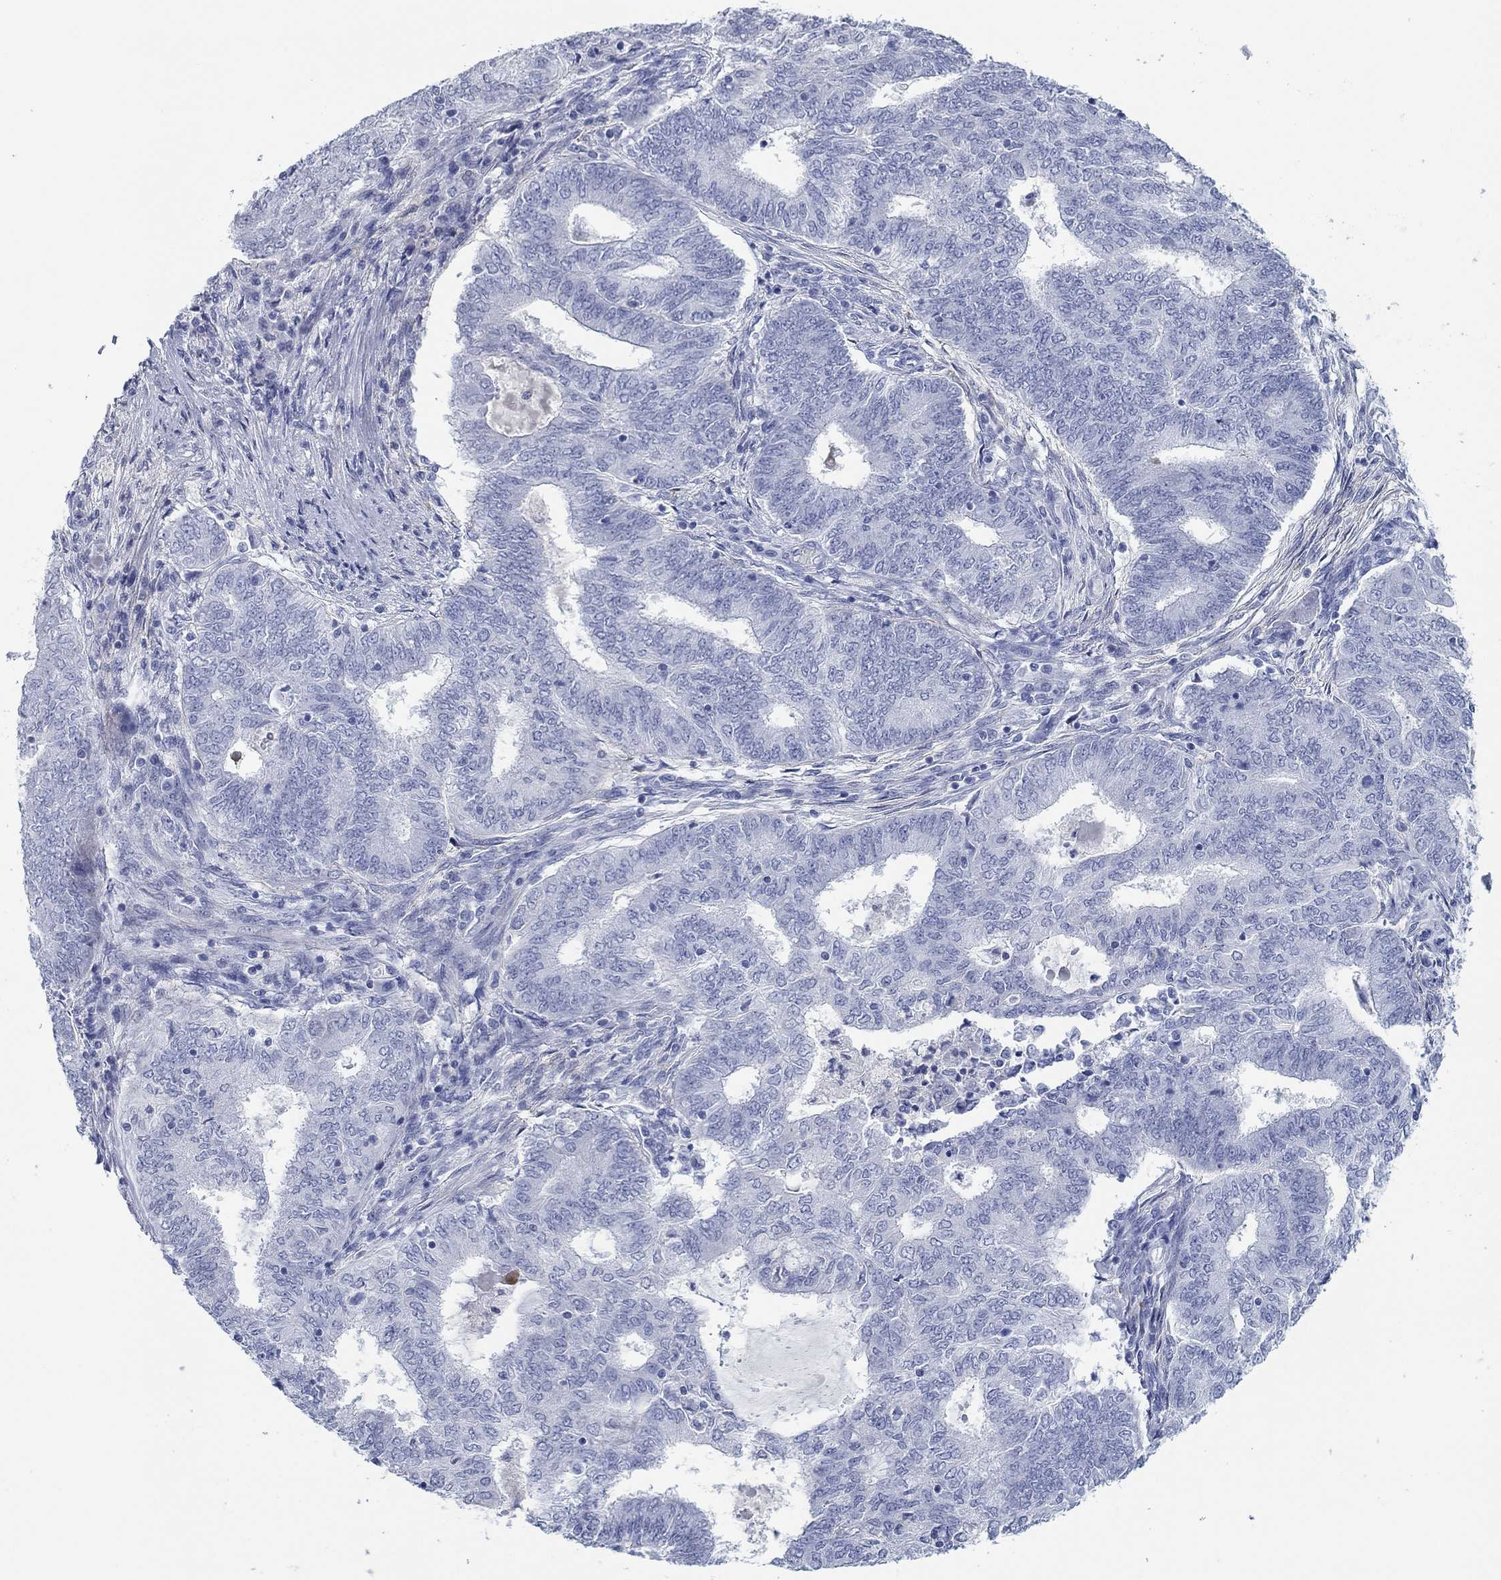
{"staining": {"intensity": "negative", "quantity": "none", "location": "none"}, "tissue": "endometrial cancer", "cell_type": "Tumor cells", "image_type": "cancer", "snomed": [{"axis": "morphology", "description": "Adenocarcinoma, NOS"}, {"axis": "topography", "description": "Endometrium"}], "caption": "IHC of human endometrial cancer (adenocarcinoma) shows no expression in tumor cells.", "gene": "PDYN", "patient": {"sex": "female", "age": 62}}